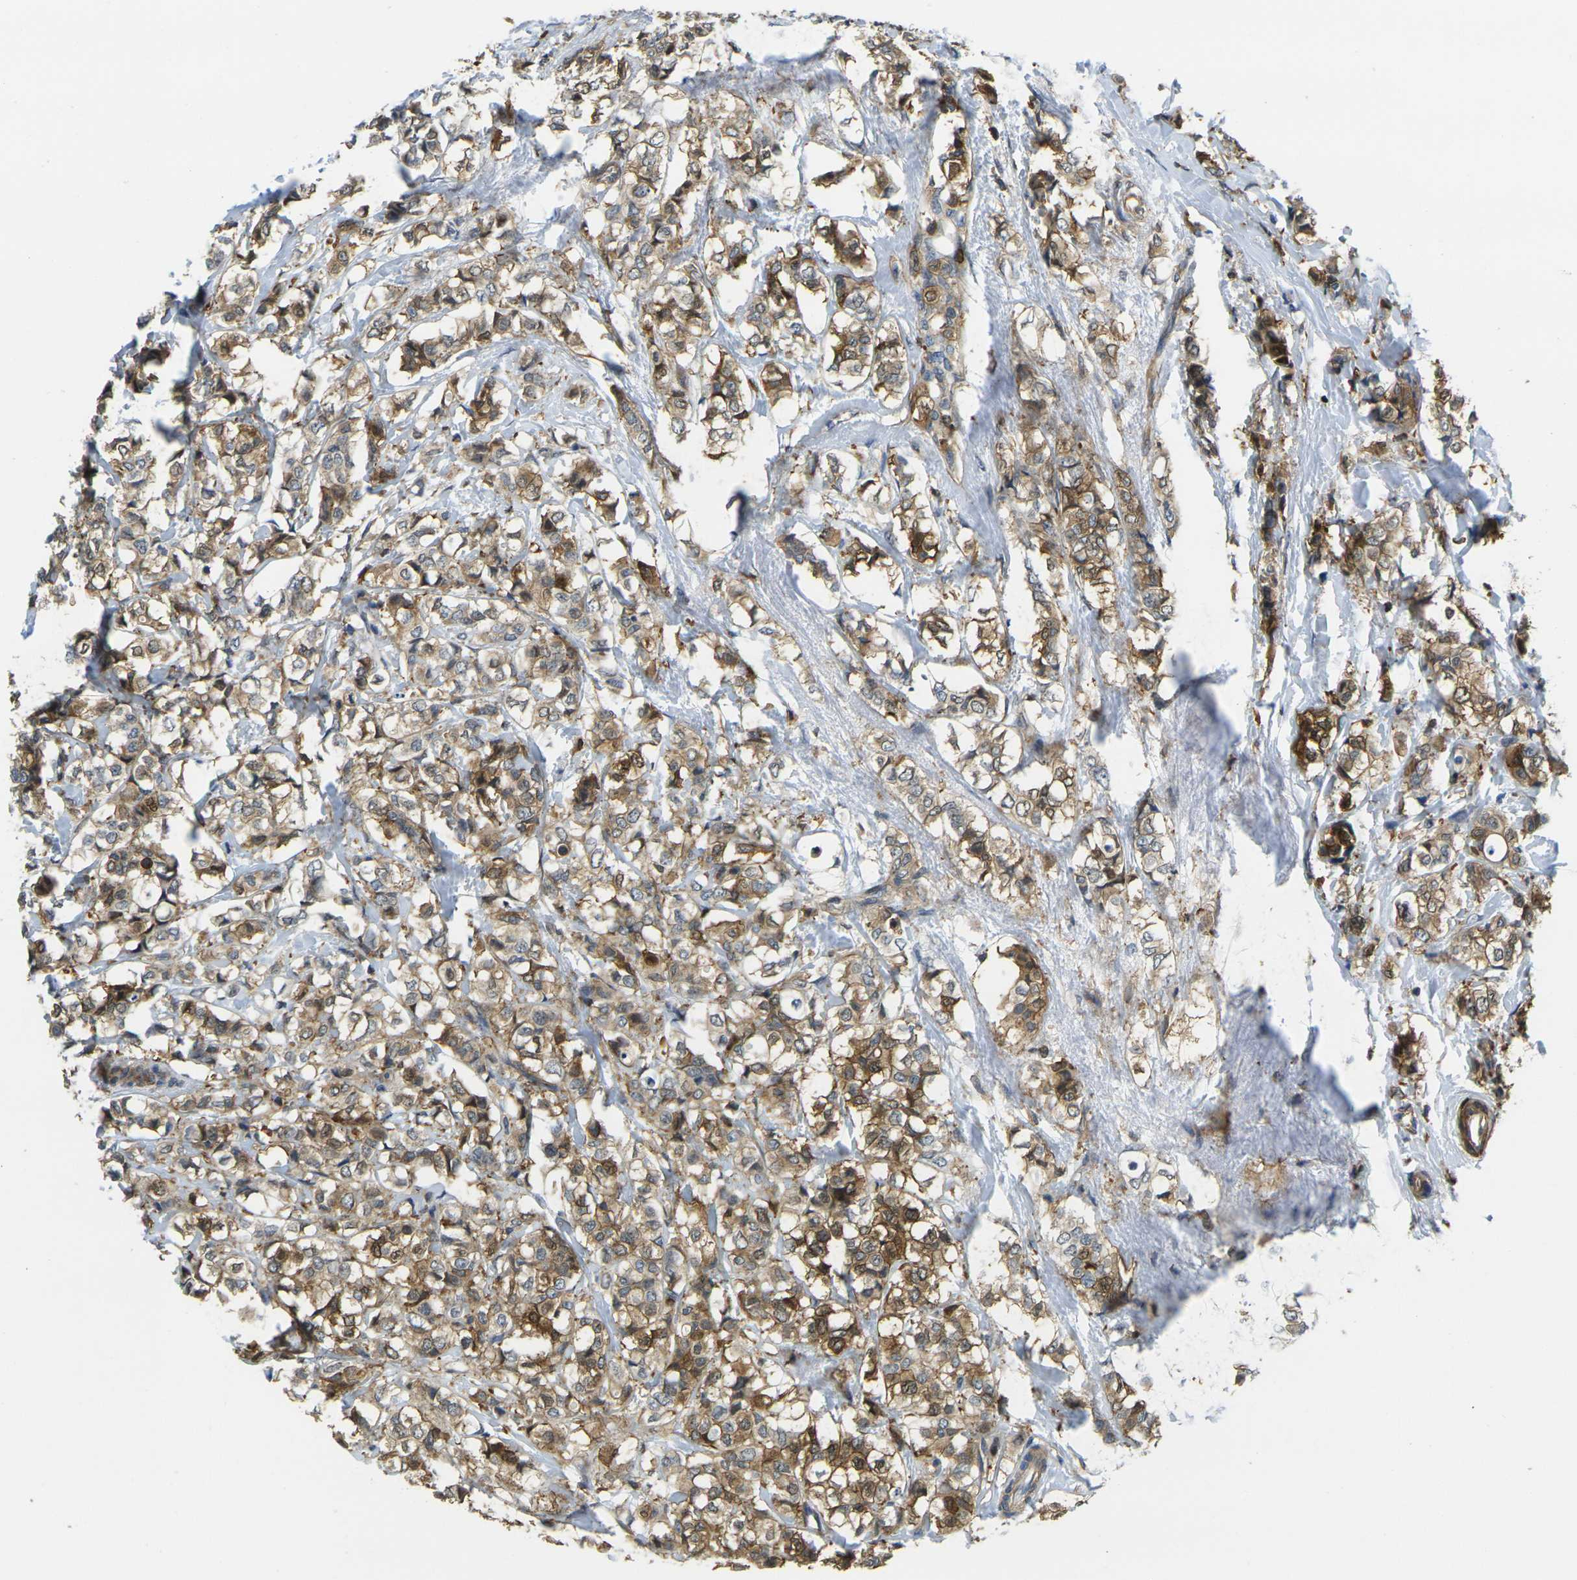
{"staining": {"intensity": "moderate", "quantity": ">75%", "location": "cytoplasmic/membranous,nuclear"}, "tissue": "breast cancer", "cell_type": "Tumor cells", "image_type": "cancer", "snomed": [{"axis": "morphology", "description": "Lobular carcinoma"}, {"axis": "topography", "description": "Breast"}], "caption": "A histopathology image showing moderate cytoplasmic/membranous and nuclear staining in about >75% of tumor cells in breast cancer, as visualized by brown immunohistochemical staining.", "gene": "LASP1", "patient": {"sex": "female", "age": 60}}